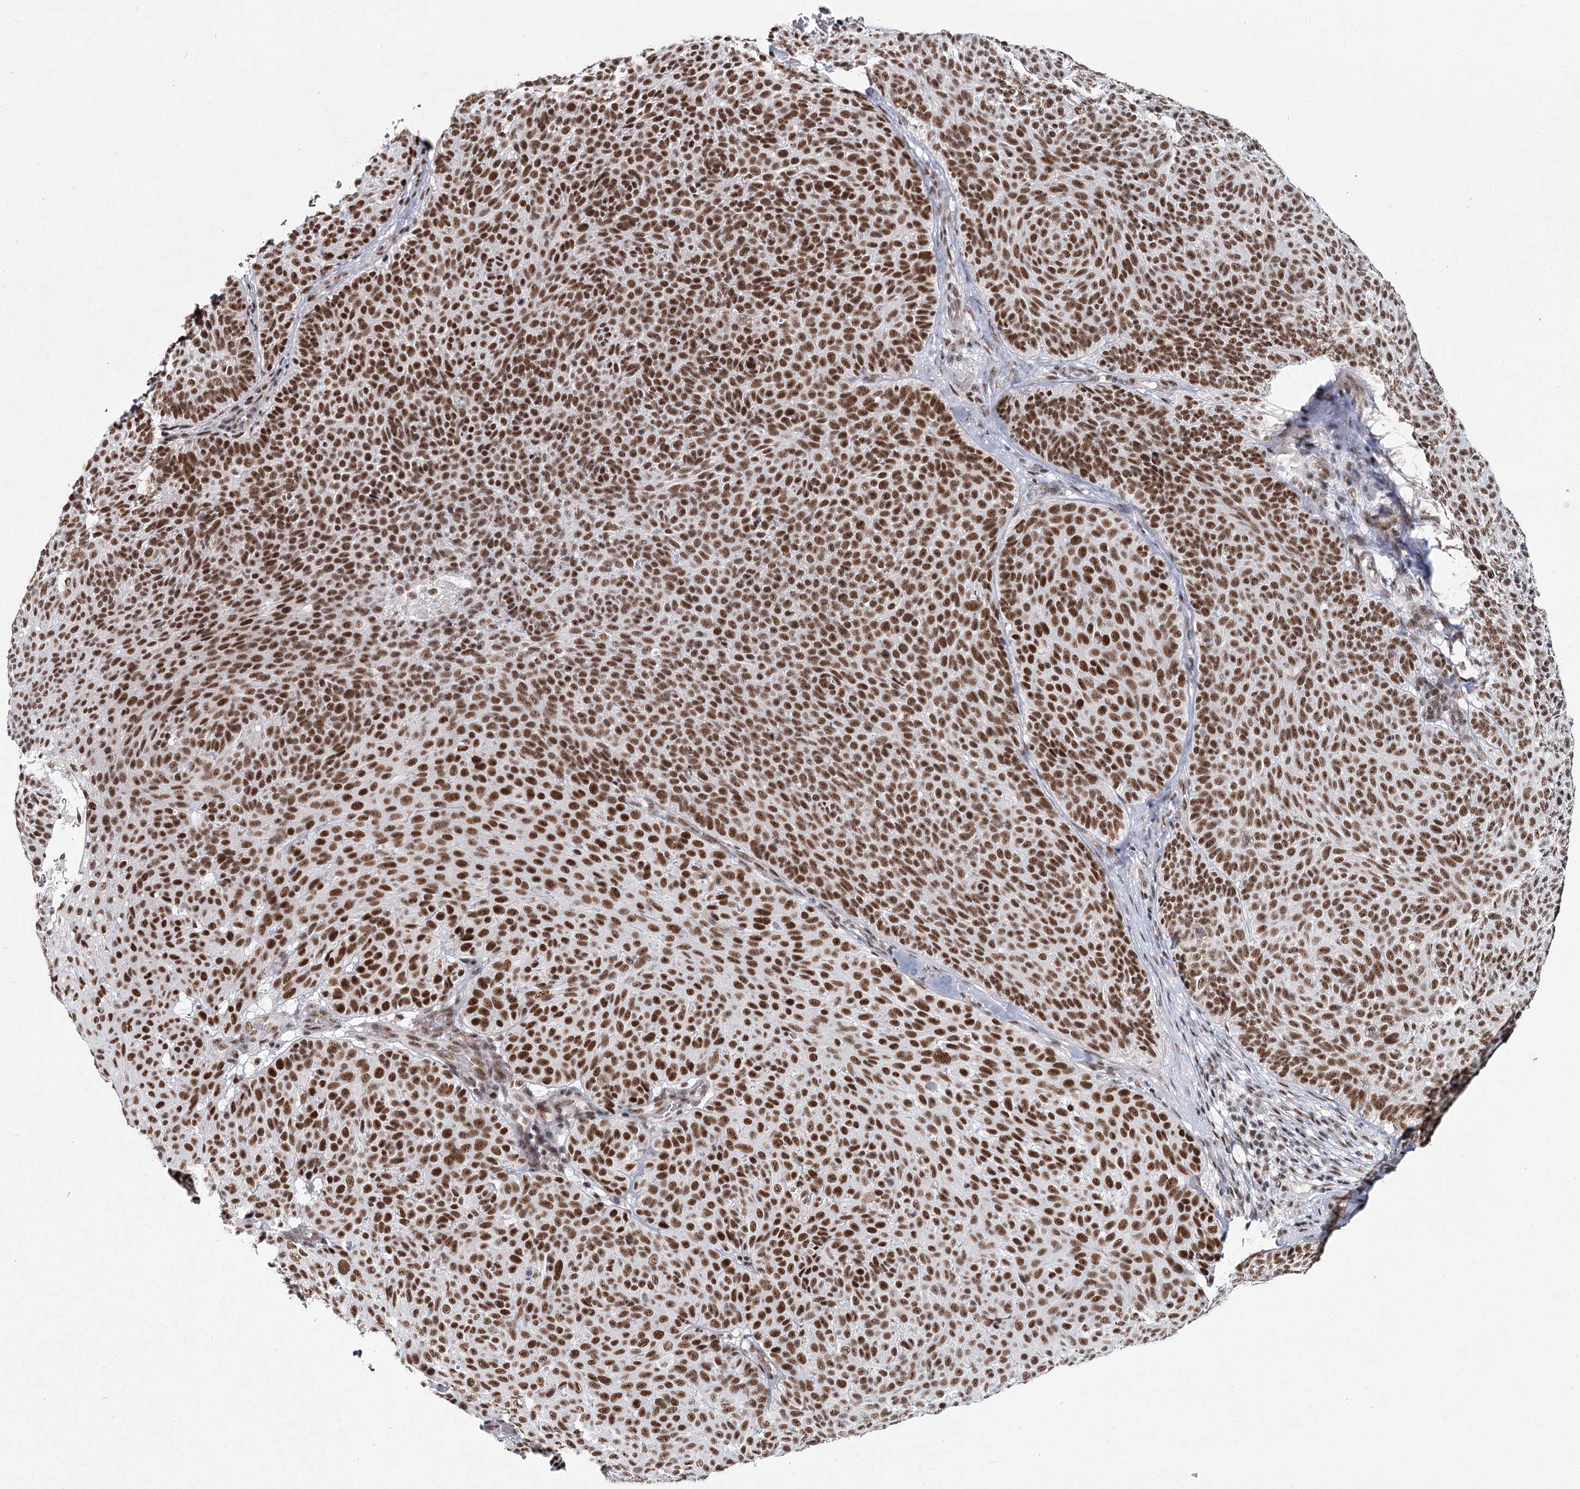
{"staining": {"intensity": "strong", "quantity": ">75%", "location": "nuclear"}, "tissue": "skin cancer", "cell_type": "Tumor cells", "image_type": "cancer", "snomed": [{"axis": "morphology", "description": "Basal cell carcinoma"}, {"axis": "topography", "description": "Skin"}], "caption": "Approximately >75% of tumor cells in skin cancer display strong nuclear protein staining as visualized by brown immunohistochemical staining.", "gene": "SCAF8", "patient": {"sex": "male", "age": 85}}